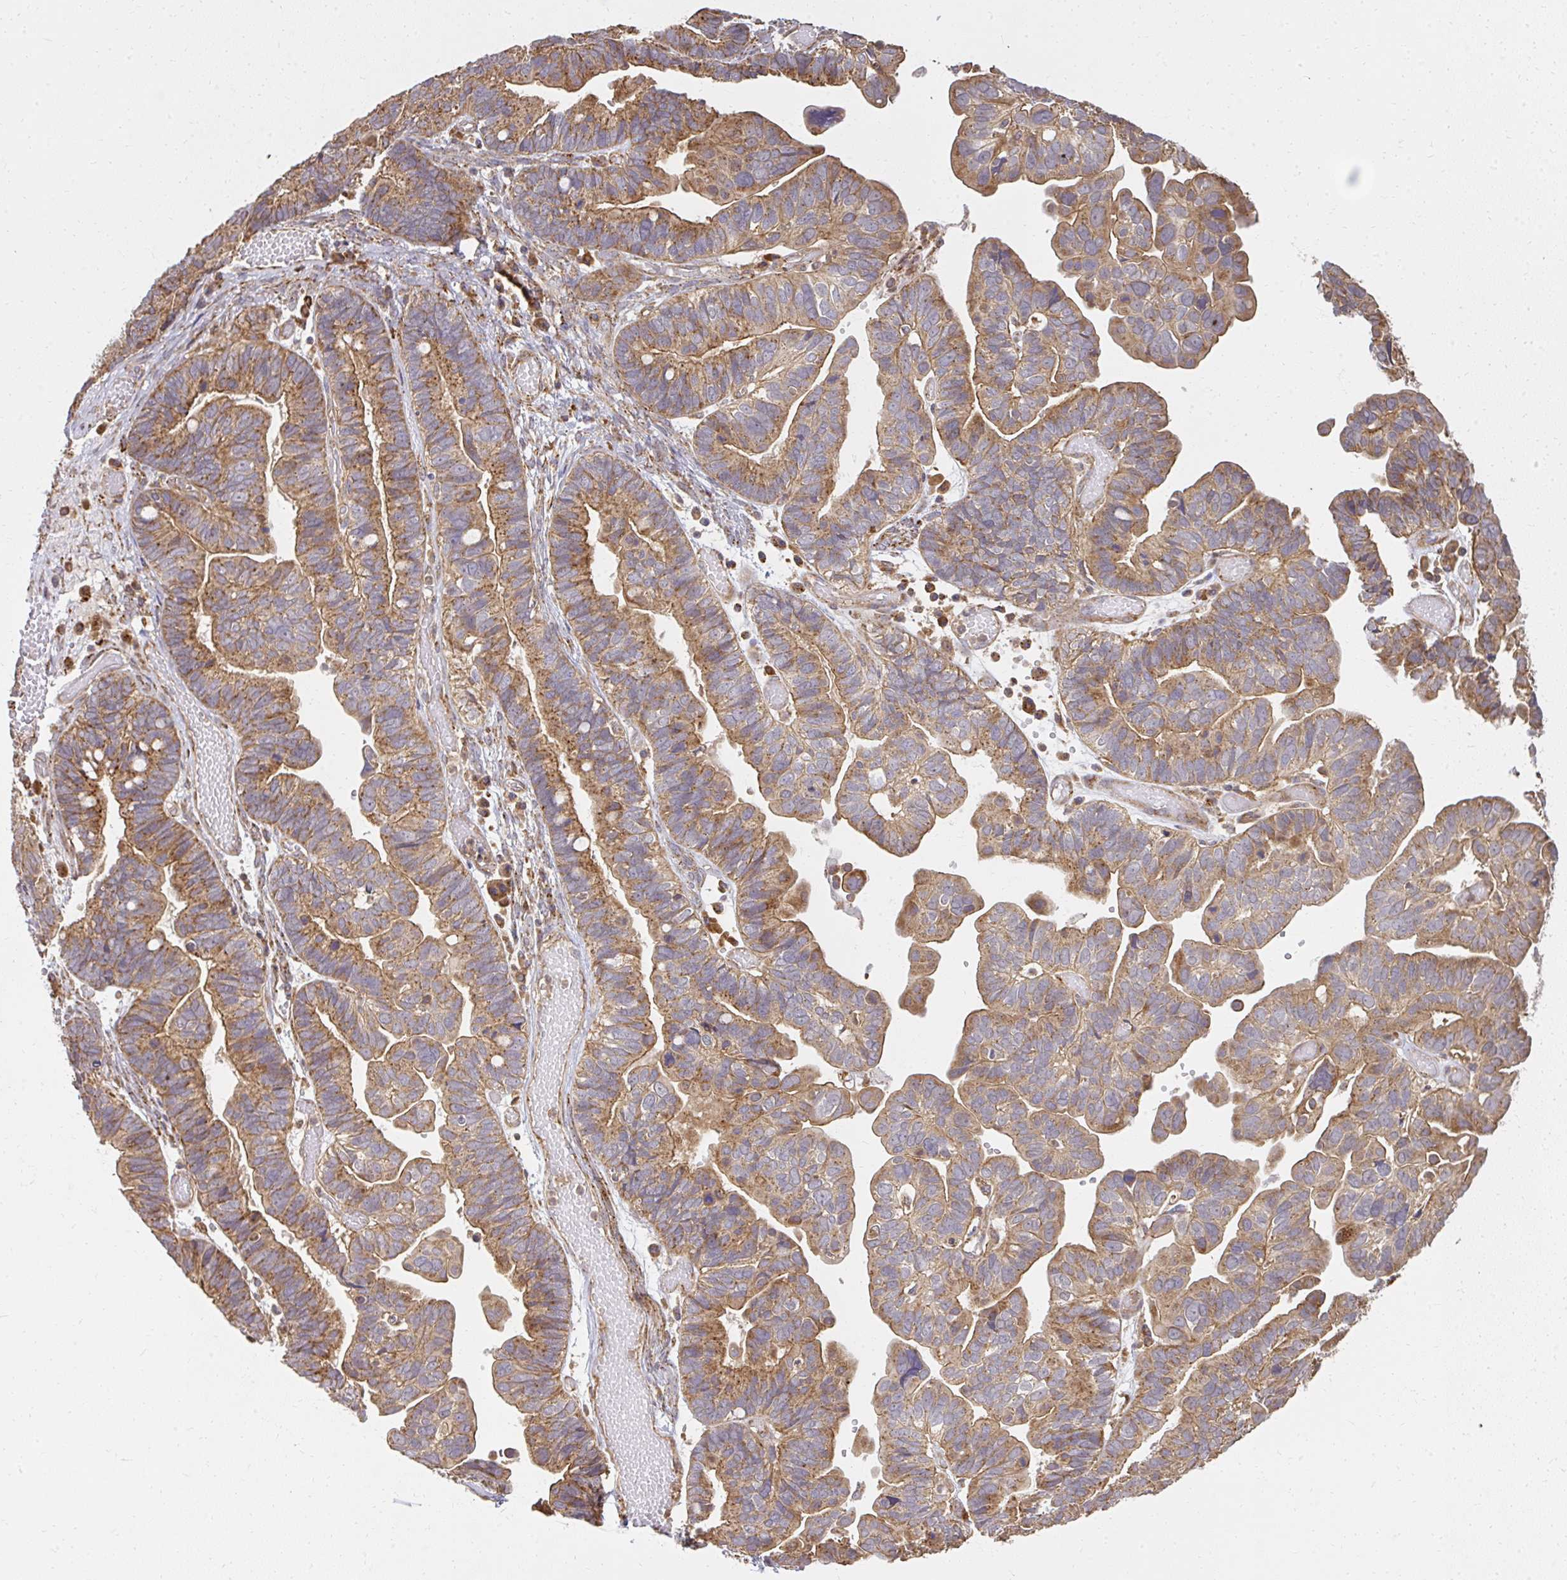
{"staining": {"intensity": "moderate", "quantity": ">75%", "location": "cytoplasmic/membranous"}, "tissue": "ovarian cancer", "cell_type": "Tumor cells", "image_type": "cancer", "snomed": [{"axis": "morphology", "description": "Cystadenocarcinoma, serous, NOS"}, {"axis": "topography", "description": "Ovary"}], "caption": "Human ovarian cancer stained with a protein marker shows moderate staining in tumor cells.", "gene": "GNS", "patient": {"sex": "female", "age": 56}}